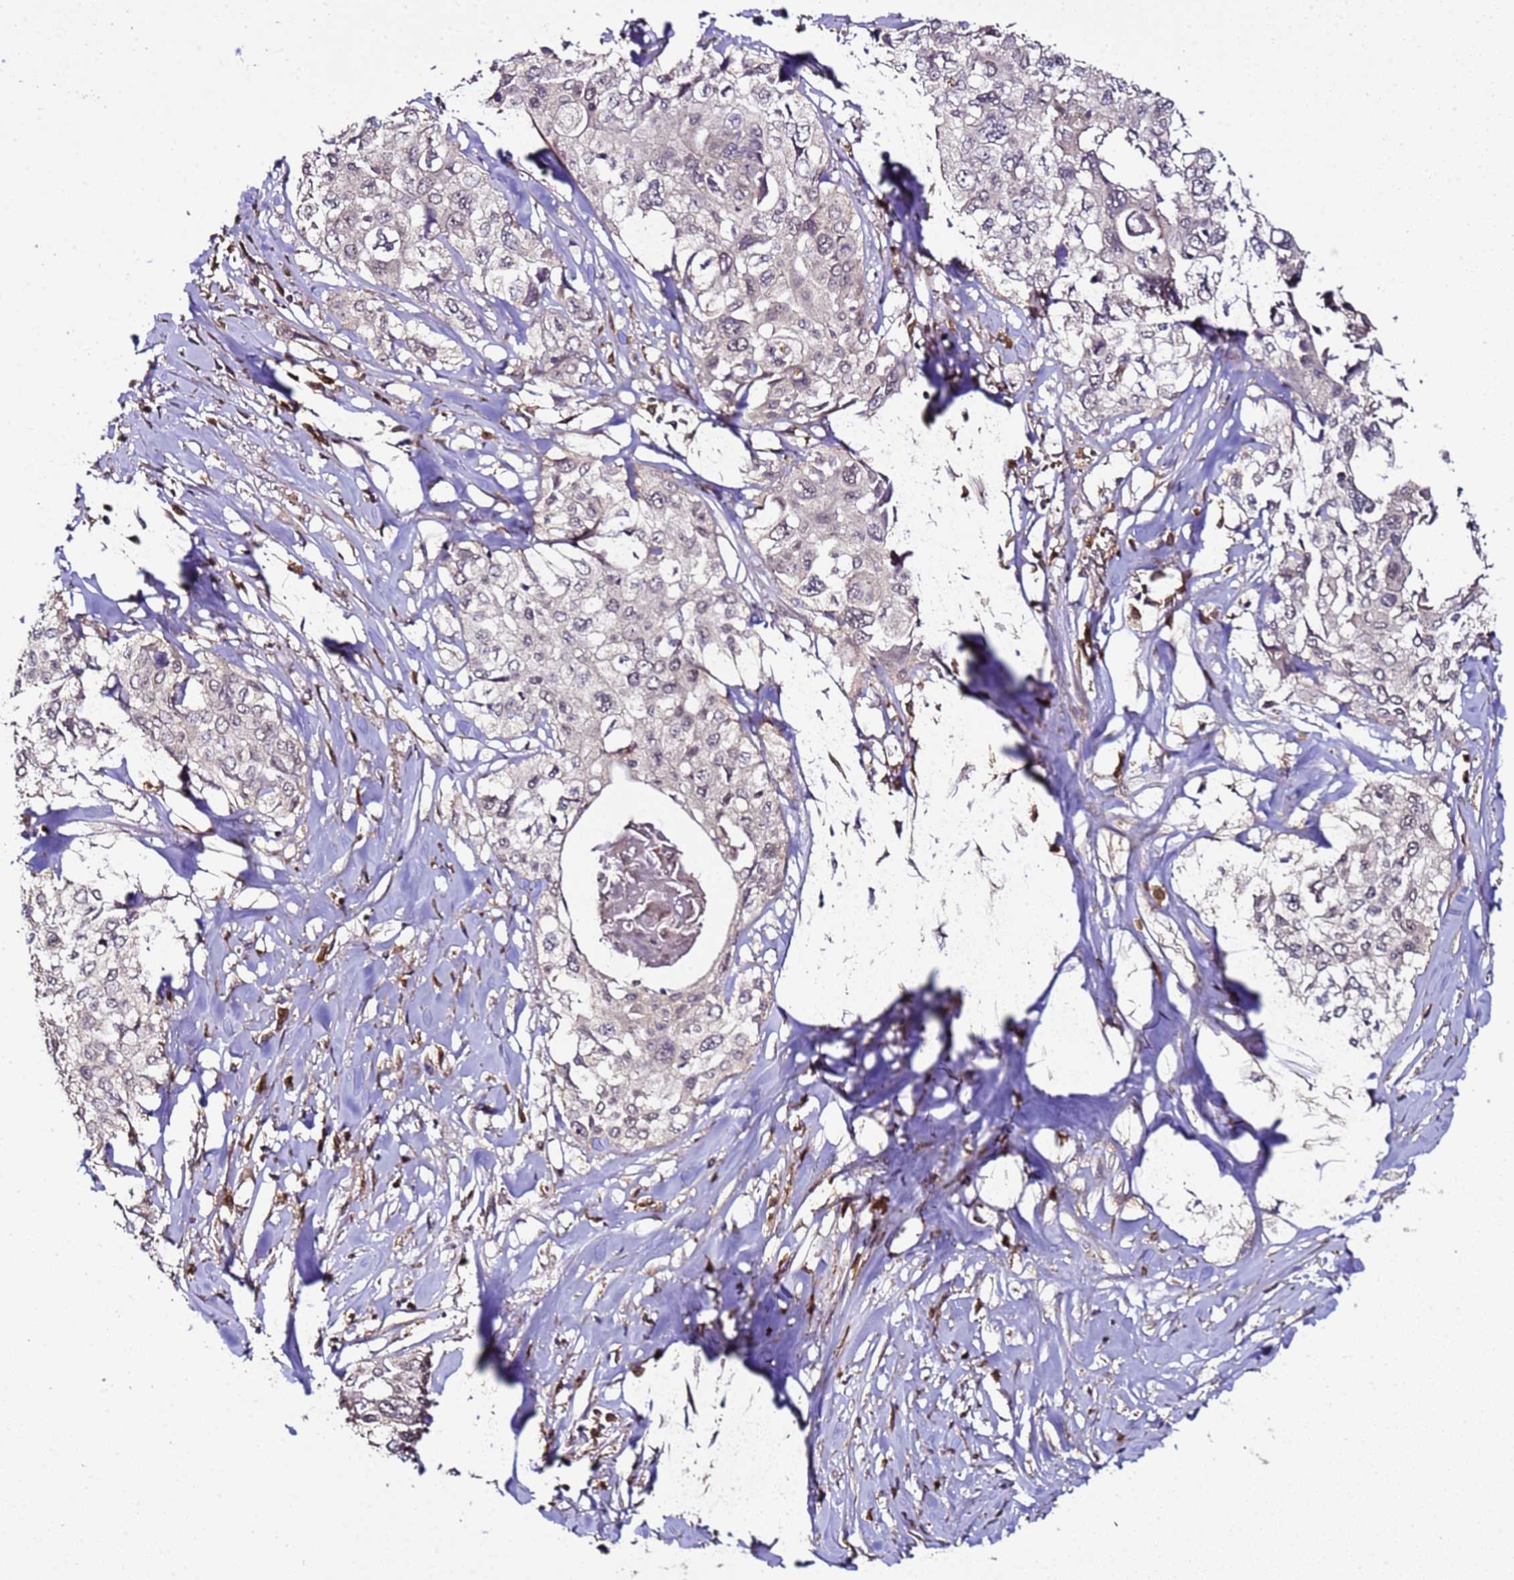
{"staining": {"intensity": "negative", "quantity": "none", "location": "none"}, "tissue": "cervical cancer", "cell_type": "Tumor cells", "image_type": "cancer", "snomed": [{"axis": "morphology", "description": "Squamous cell carcinoma, NOS"}, {"axis": "topography", "description": "Cervix"}], "caption": "Immunohistochemistry (IHC) histopathology image of neoplastic tissue: human squamous cell carcinoma (cervical) stained with DAB (3,3'-diaminobenzidine) shows no significant protein positivity in tumor cells.", "gene": "HSPBAP1", "patient": {"sex": "female", "age": 31}}